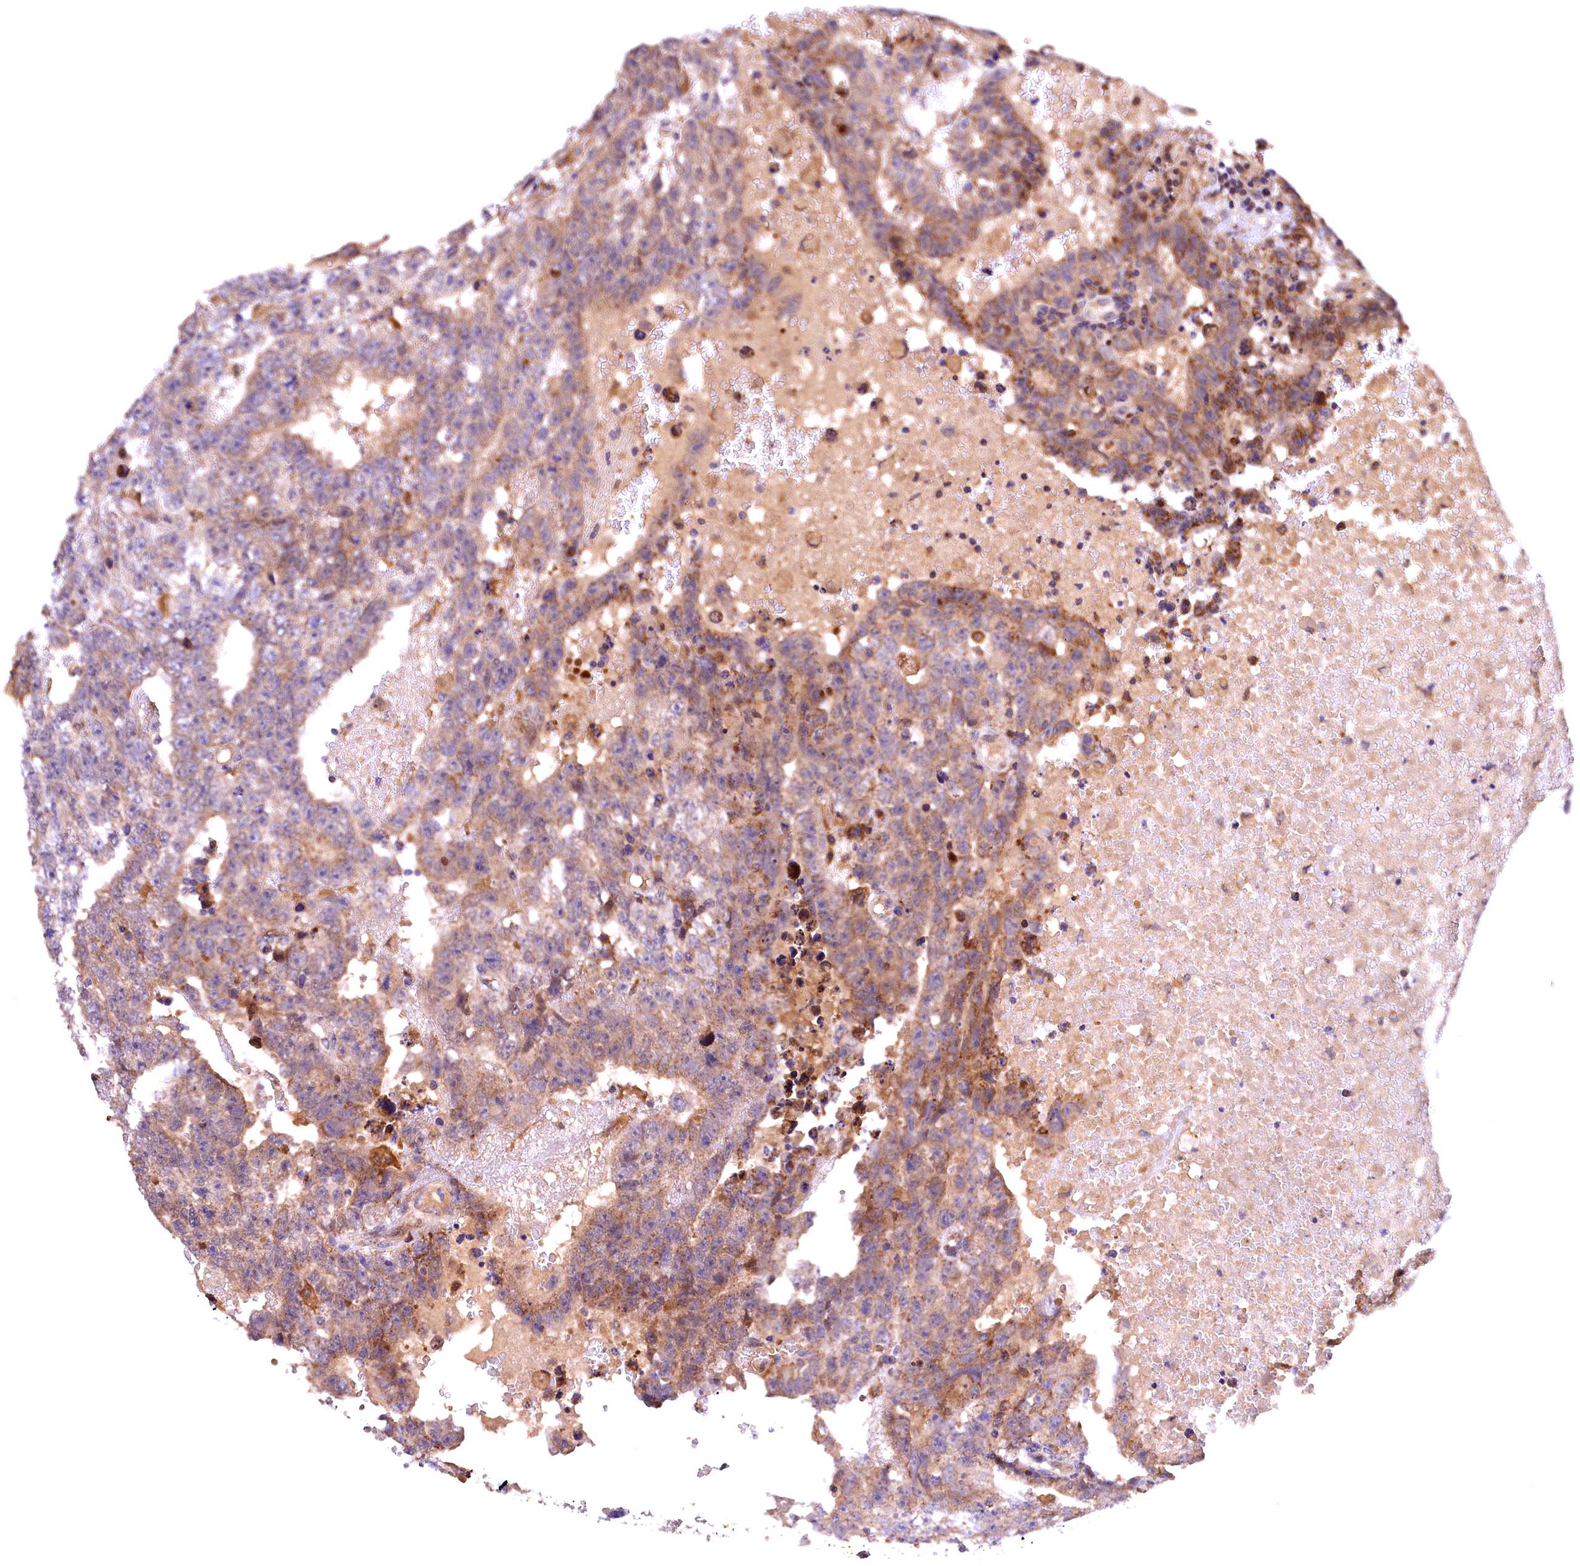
{"staining": {"intensity": "moderate", "quantity": ">75%", "location": "cytoplasmic/membranous"}, "tissue": "testis cancer", "cell_type": "Tumor cells", "image_type": "cancer", "snomed": [{"axis": "morphology", "description": "Carcinoma, Embryonal, NOS"}, {"axis": "topography", "description": "Testis"}], "caption": "DAB (3,3'-diaminobenzidine) immunohistochemical staining of human testis cancer displays moderate cytoplasmic/membranous protein expression in approximately >75% of tumor cells.", "gene": "NAIP", "patient": {"sex": "male", "age": 25}}